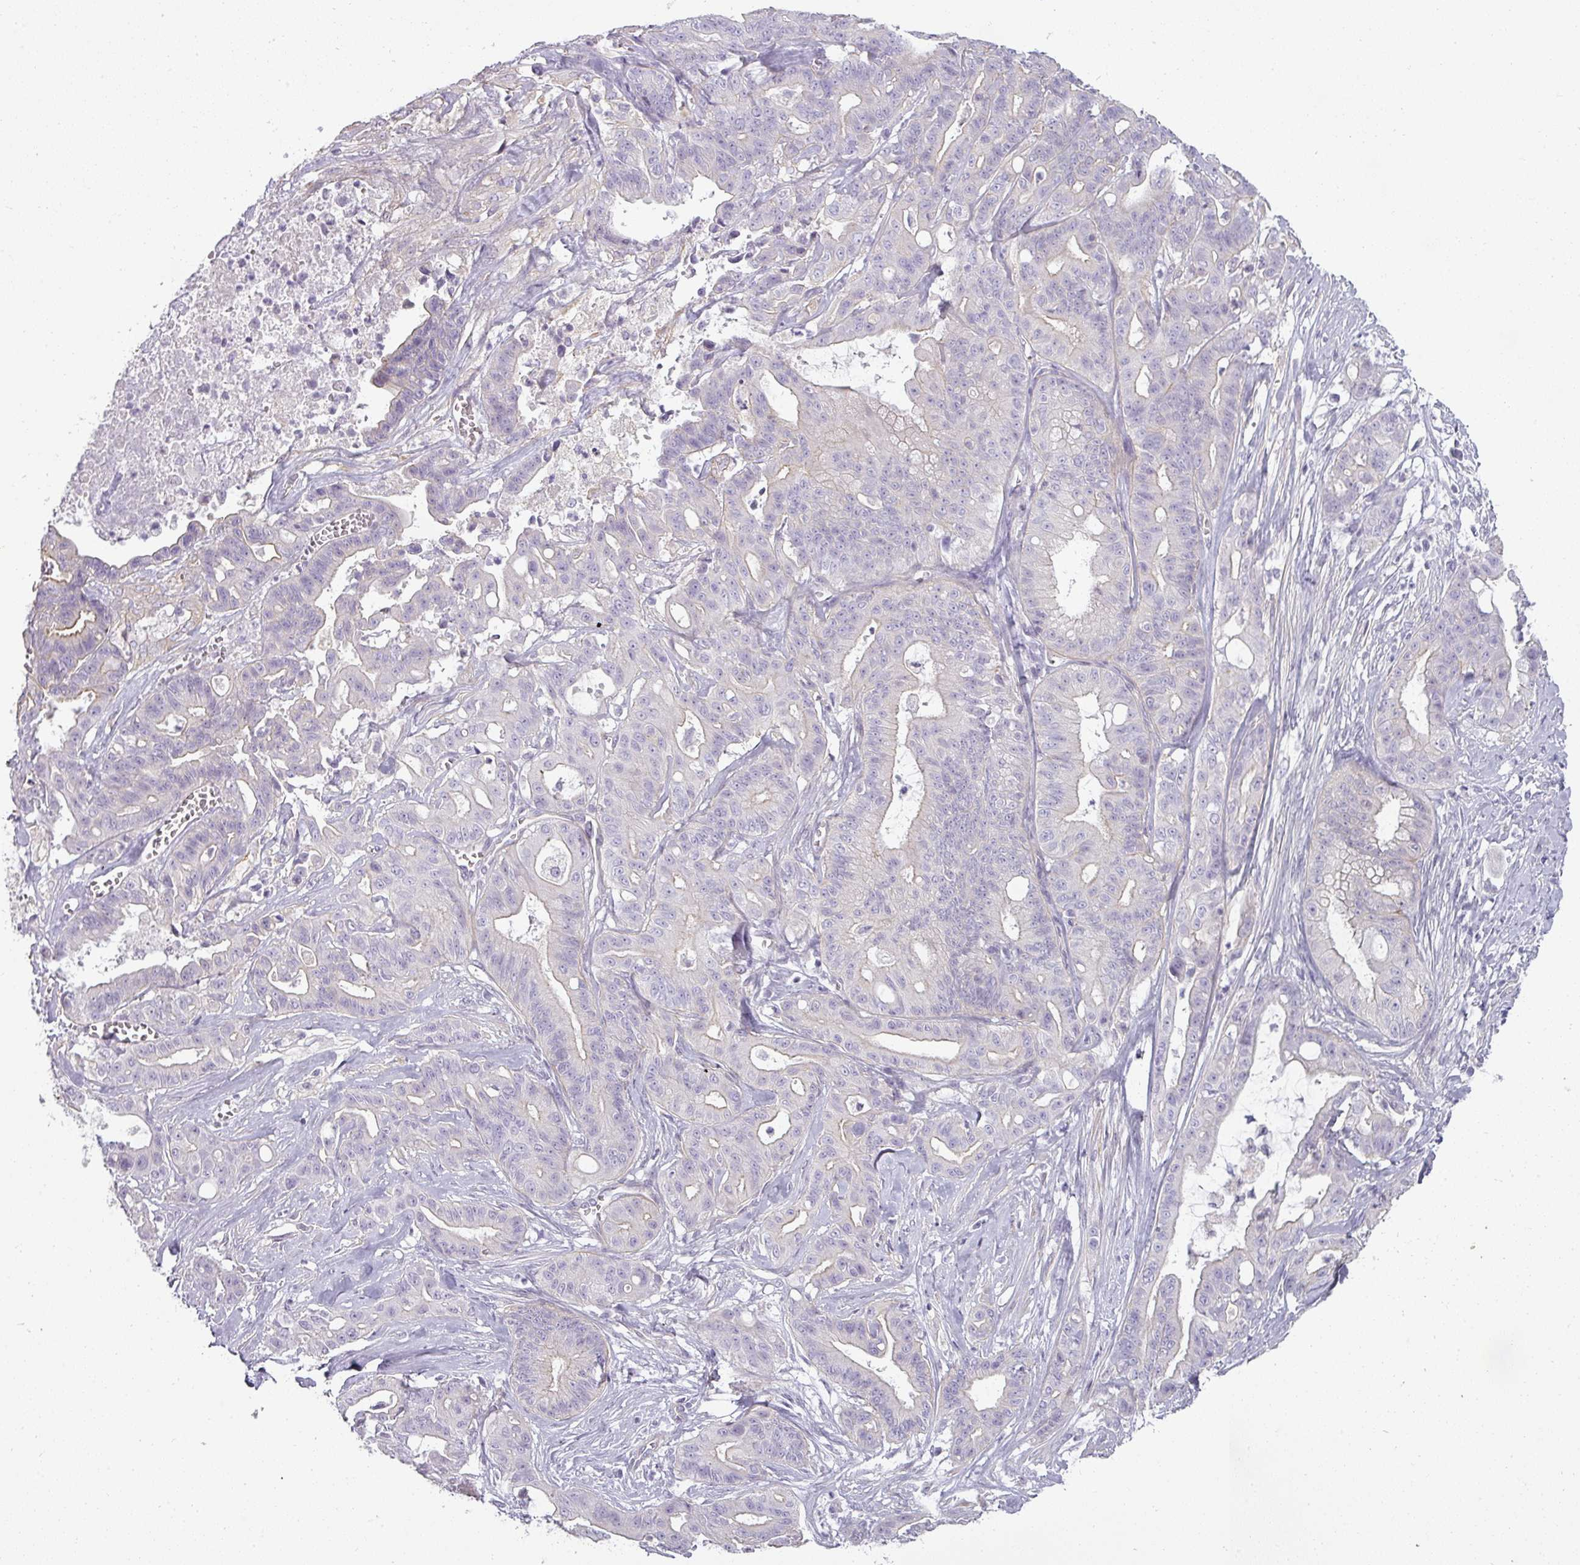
{"staining": {"intensity": "negative", "quantity": "none", "location": "none"}, "tissue": "ovarian cancer", "cell_type": "Tumor cells", "image_type": "cancer", "snomed": [{"axis": "morphology", "description": "Cystadenocarcinoma, mucinous, NOS"}, {"axis": "topography", "description": "Ovary"}], "caption": "High magnification brightfield microscopy of ovarian cancer (mucinous cystadenocarcinoma) stained with DAB (brown) and counterstained with hematoxylin (blue): tumor cells show no significant expression.", "gene": "ASB1", "patient": {"sex": "female", "age": 70}}